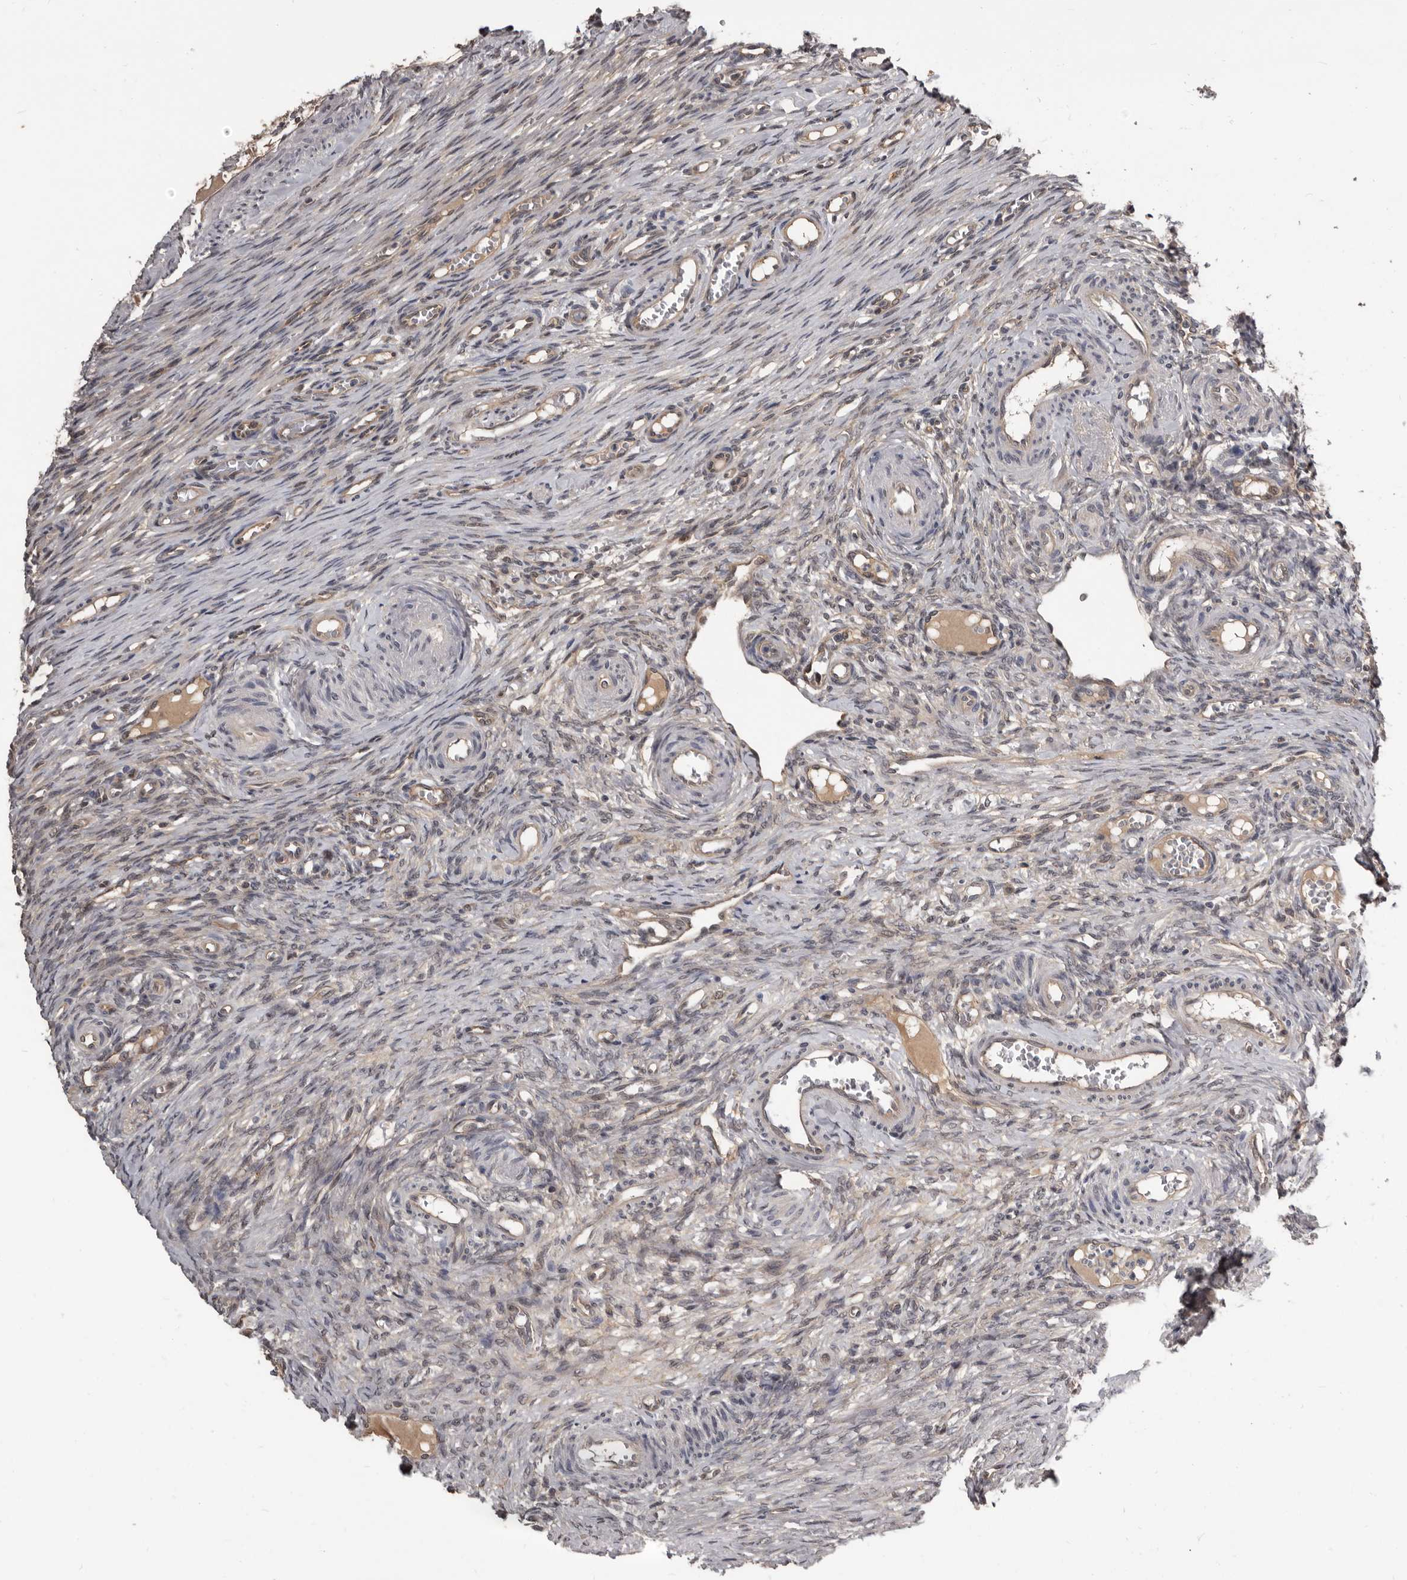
{"staining": {"intensity": "negative", "quantity": "none", "location": "none"}, "tissue": "ovary", "cell_type": "Ovarian stroma cells", "image_type": "normal", "snomed": [{"axis": "morphology", "description": "Adenocarcinoma, NOS"}, {"axis": "topography", "description": "Endometrium"}], "caption": "Immunohistochemical staining of normal human ovary demonstrates no significant expression in ovarian stroma cells.", "gene": "AHR", "patient": {"sex": "female", "age": 32}}